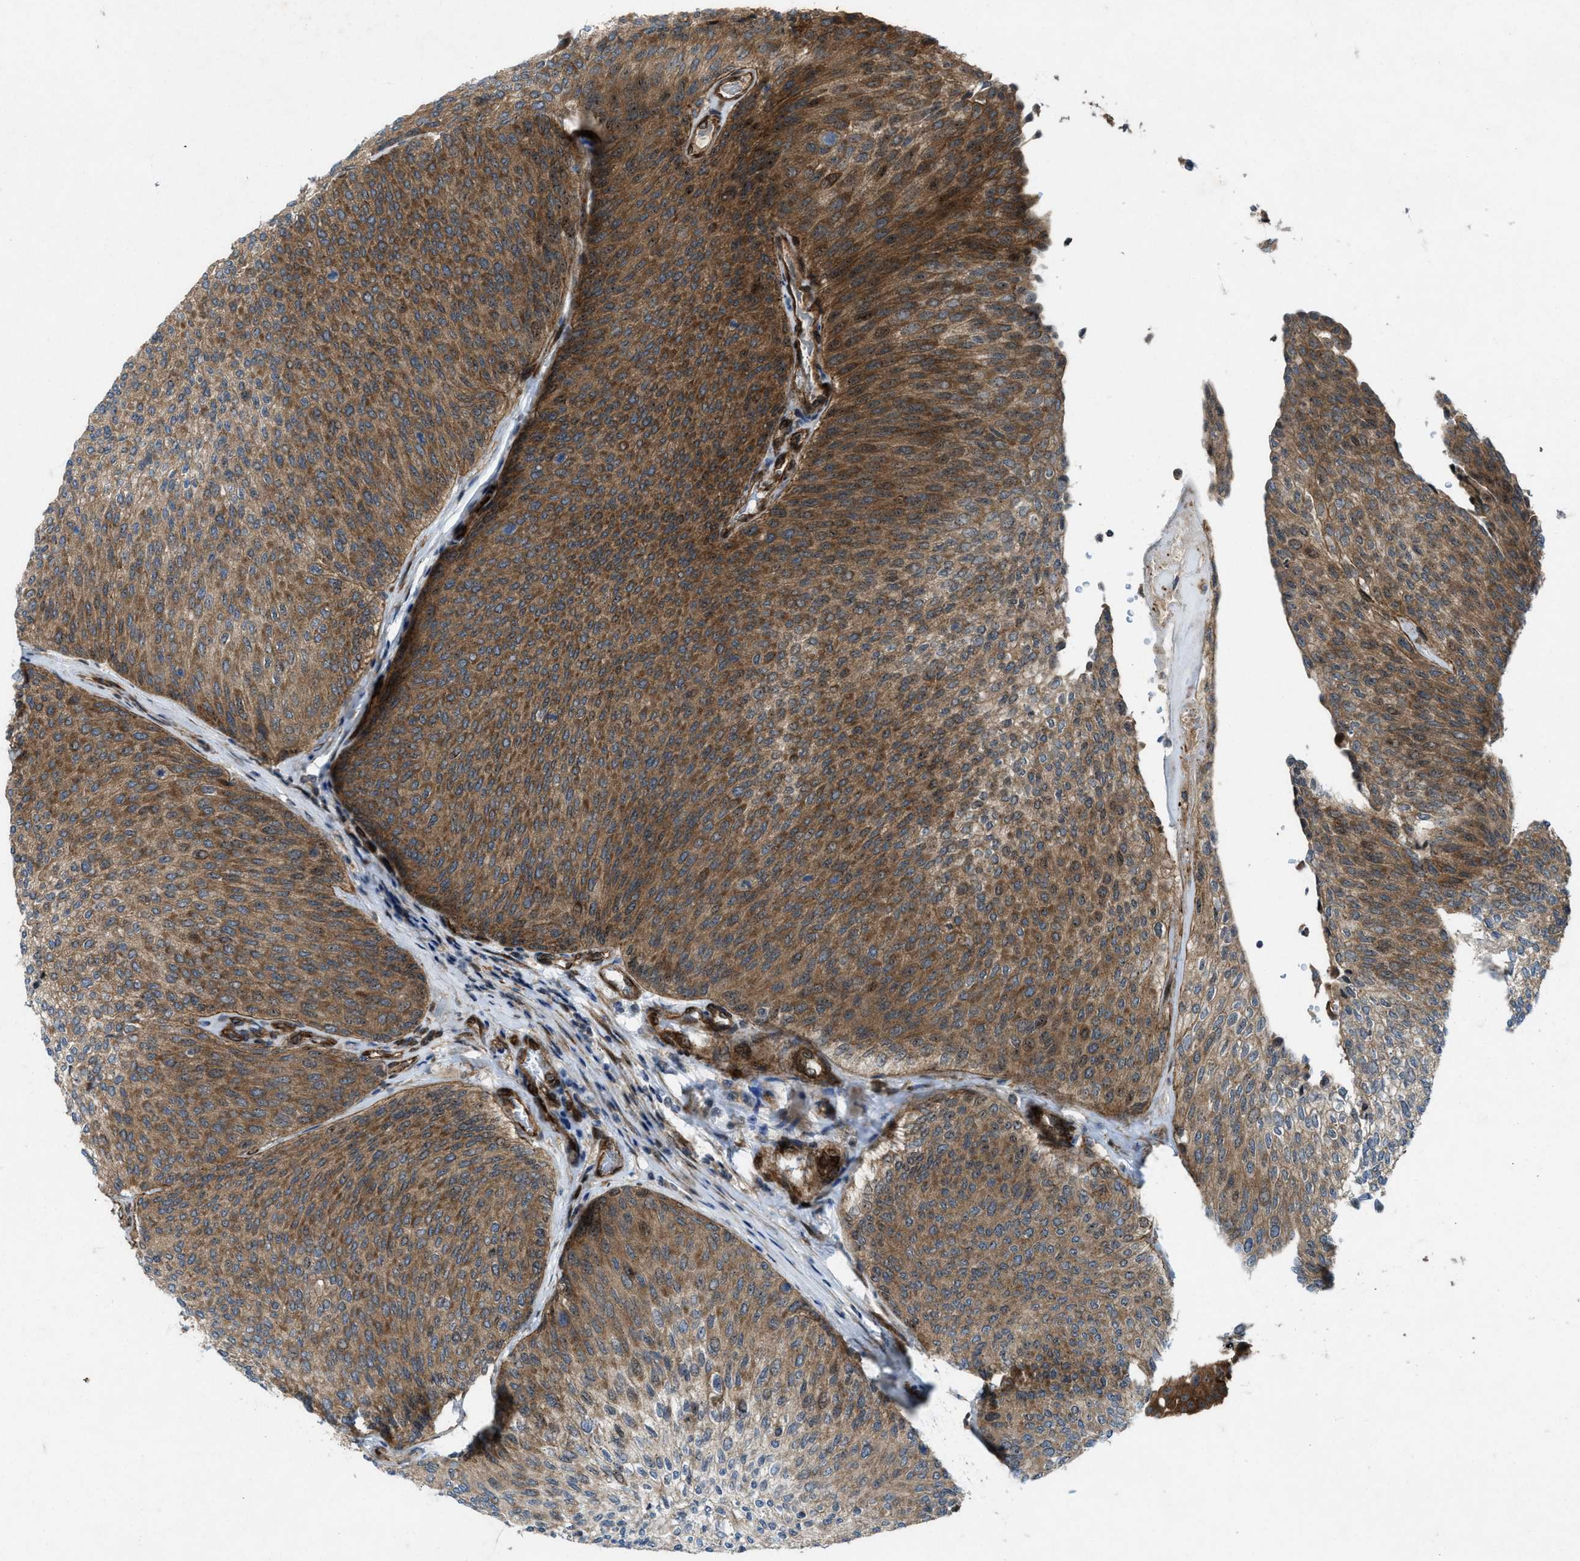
{"staining": {"intensity": "moderate", "quantity": ">75%", "location": "cytoplasmic/membranous"}, "tissue": "urothelial cancer", "cell_type": "Tumor cells", "image_type": "cancer", "snomed": [{"axis": "morphology", "description": "Urothelial carcinoma, Low grade"}, {"axis": "topography", "description": "Urinary bladder"}], "caption": "The photomicrograph displays immunohistochemical staining of urothelial carcinoma (low-grade). There is moderate cytoplasmic/membranous expression is identified in about >75% of tumor cells.", "gene": "URGCP", "patient": {"sex": "female", "age": 79}}